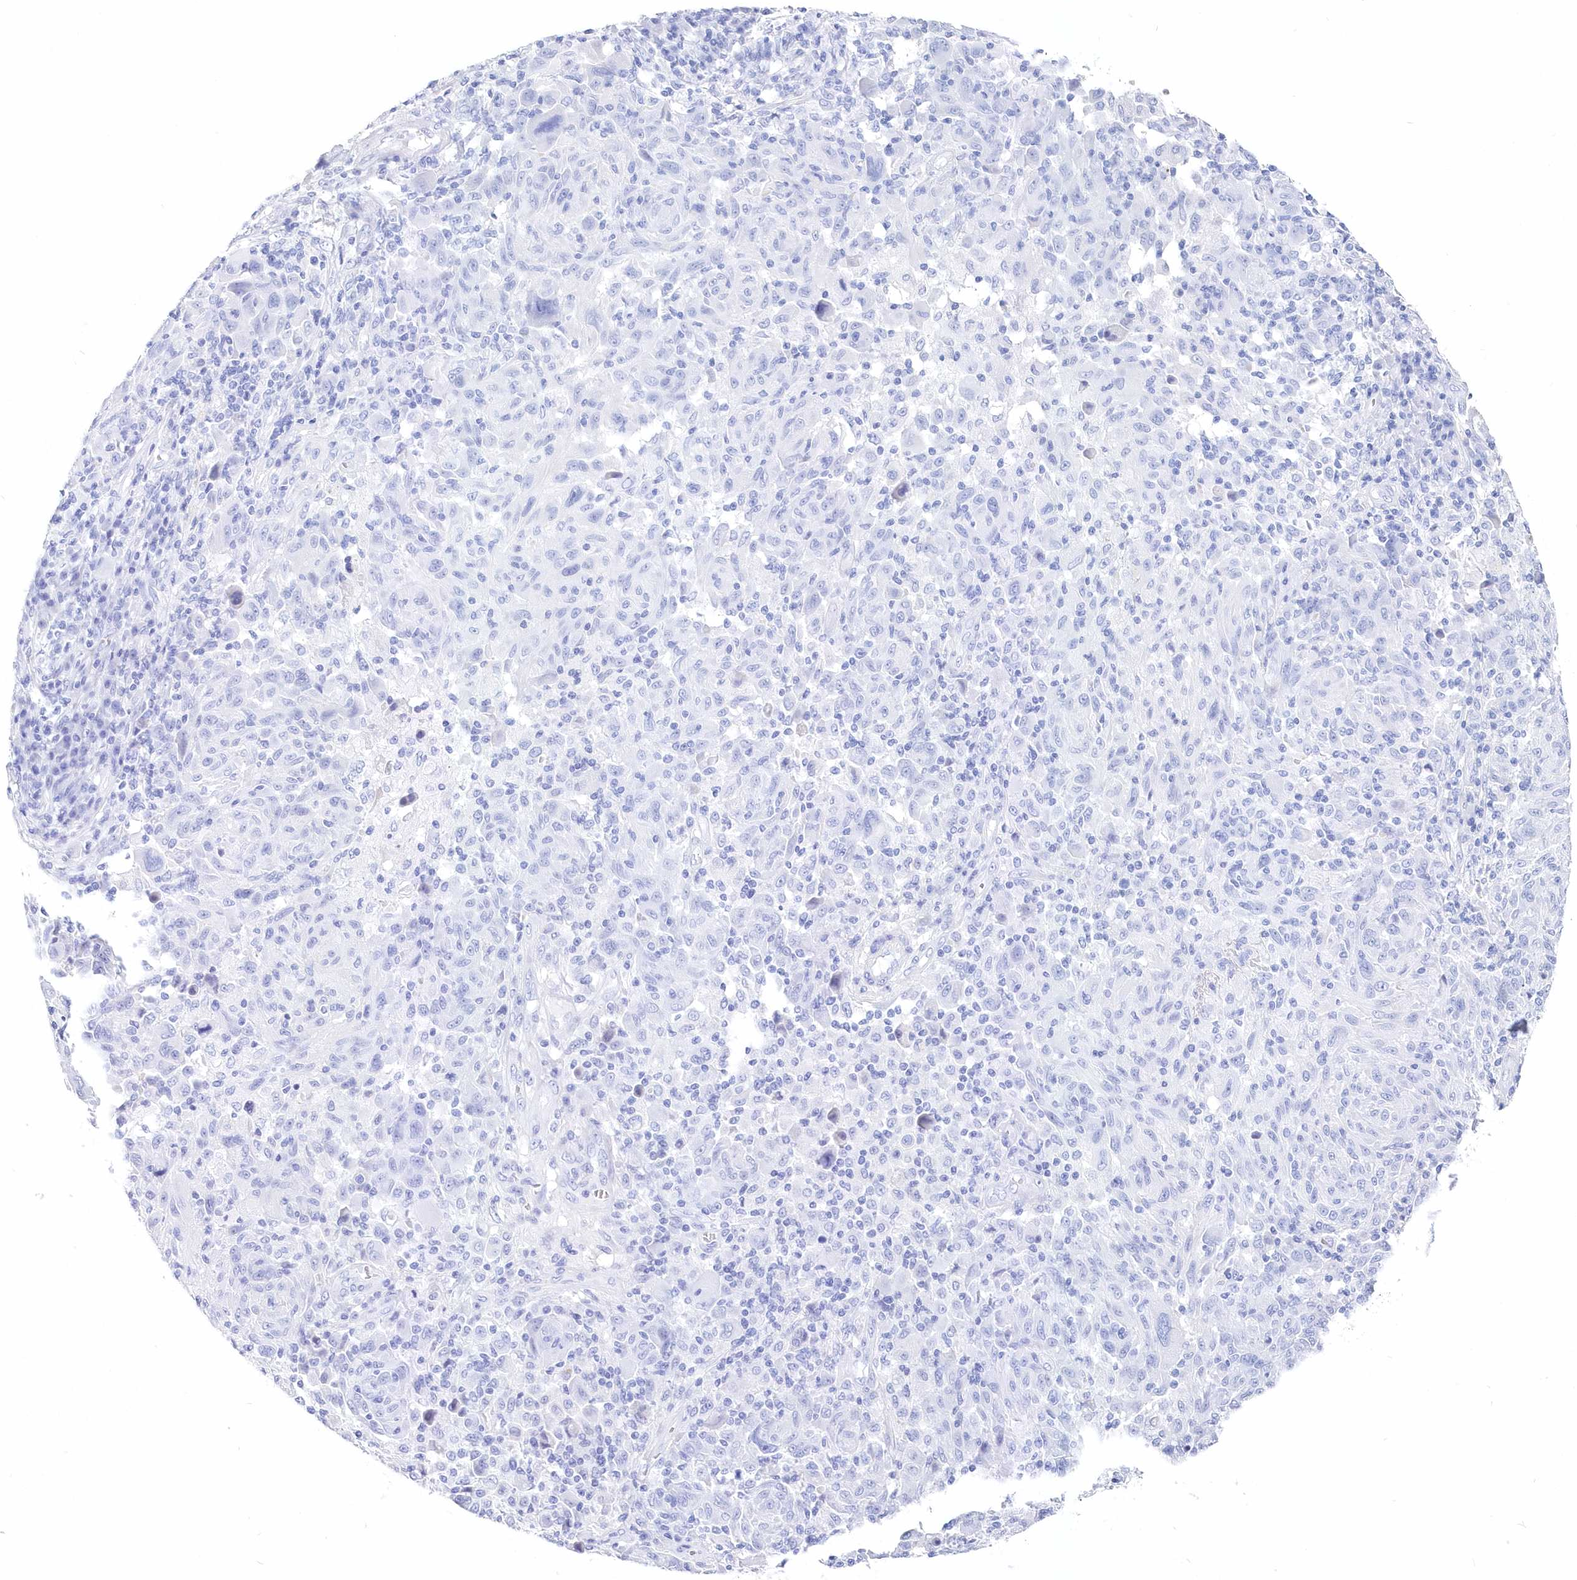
{"staining": {"intensity": "negative", "quantity": "none", "location": "none"}, "tissue": "melanoma", "cell_type": "Tumor cells", "image_type": "cancer", "snomed": [{"axis": "morphology", "description": "Malignant melanoma, NOS"}, {"axis": "topography", "description": "Skin"}], "caption": "High power microscopy image of an IHC micrograph of melanoma, revealing no significant expression in tumor cells.", "gene": "CSNK1G2", "patient": {"sex": "male", "age": 53}}